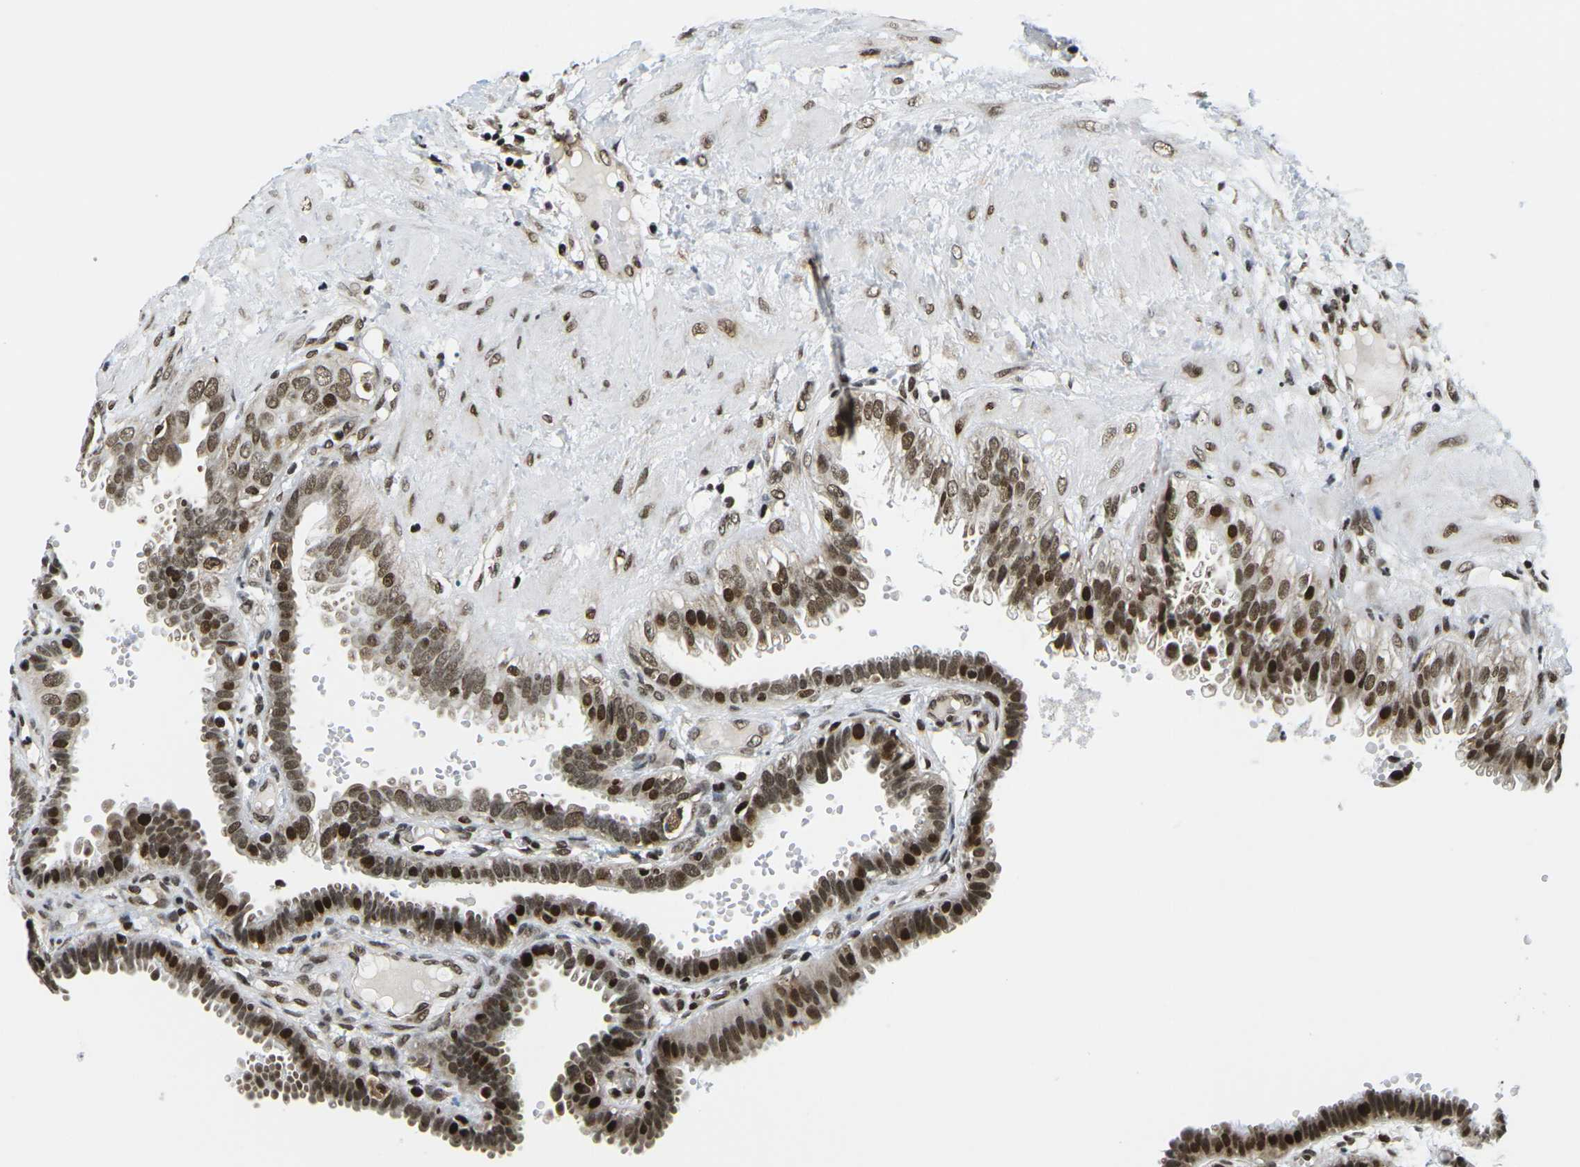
{"staining": {"intensity": "strong", "quantity": ">75%", "location": "nuclear"}, "tissue": "fallopian tube", "cell_type": "Glandular cells", "image_type": "normal", "snomed": [{"axis": "morphology", "description": "Normal tissue, NOS"}, {"axis": "topography", "description": "Fallopian tube"}, {"axis": "topography", "description": "Placenta"}], "caption": "Strong nuclear positivity is seen in about >75% of glandular cells in unremarkable fallopian tube. The protein of interest is shown in brown color, while the nuclei are stained blue.", "gene": "CELF1", "patient": {"sex": "female", "age": 34}}